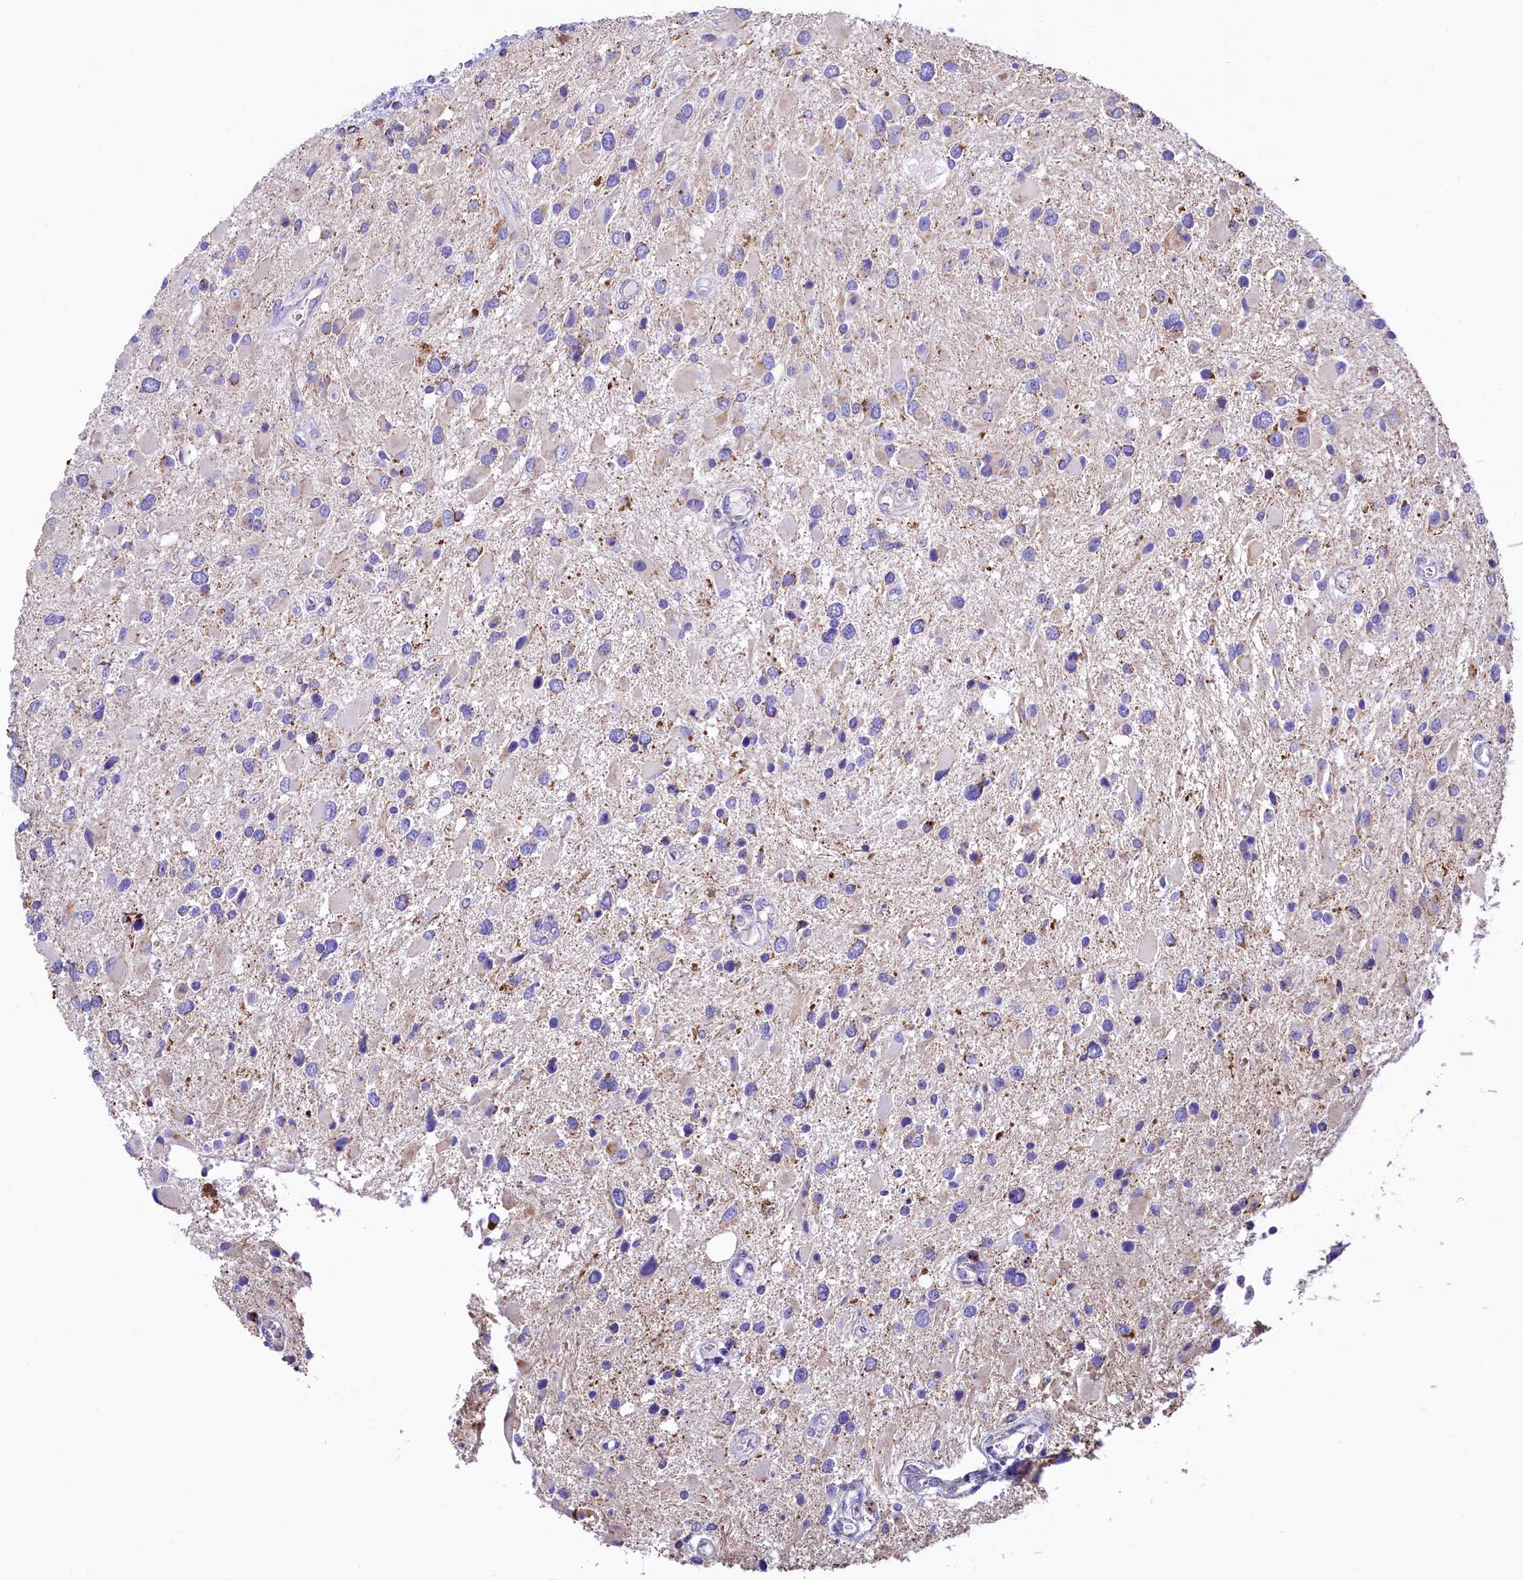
{"staining": {"intensity": "negative", "quantity": "none", "location": "none"}, "tissue": "glioma", "cell_type": "Tumor cells", "image_type": "cancer", "snomed": [{"axis": "morphology", "description": "Glioma, malignant, High grade"}, {"axis": "topography", "description": "Brain"}], "caption": "Malignant glioma (high-grade) was stained to show a protein in brown. There is no significant expression in tumor cells.", "gene": "IDH3A", "patient": {"sex": "male", "age": 53}}